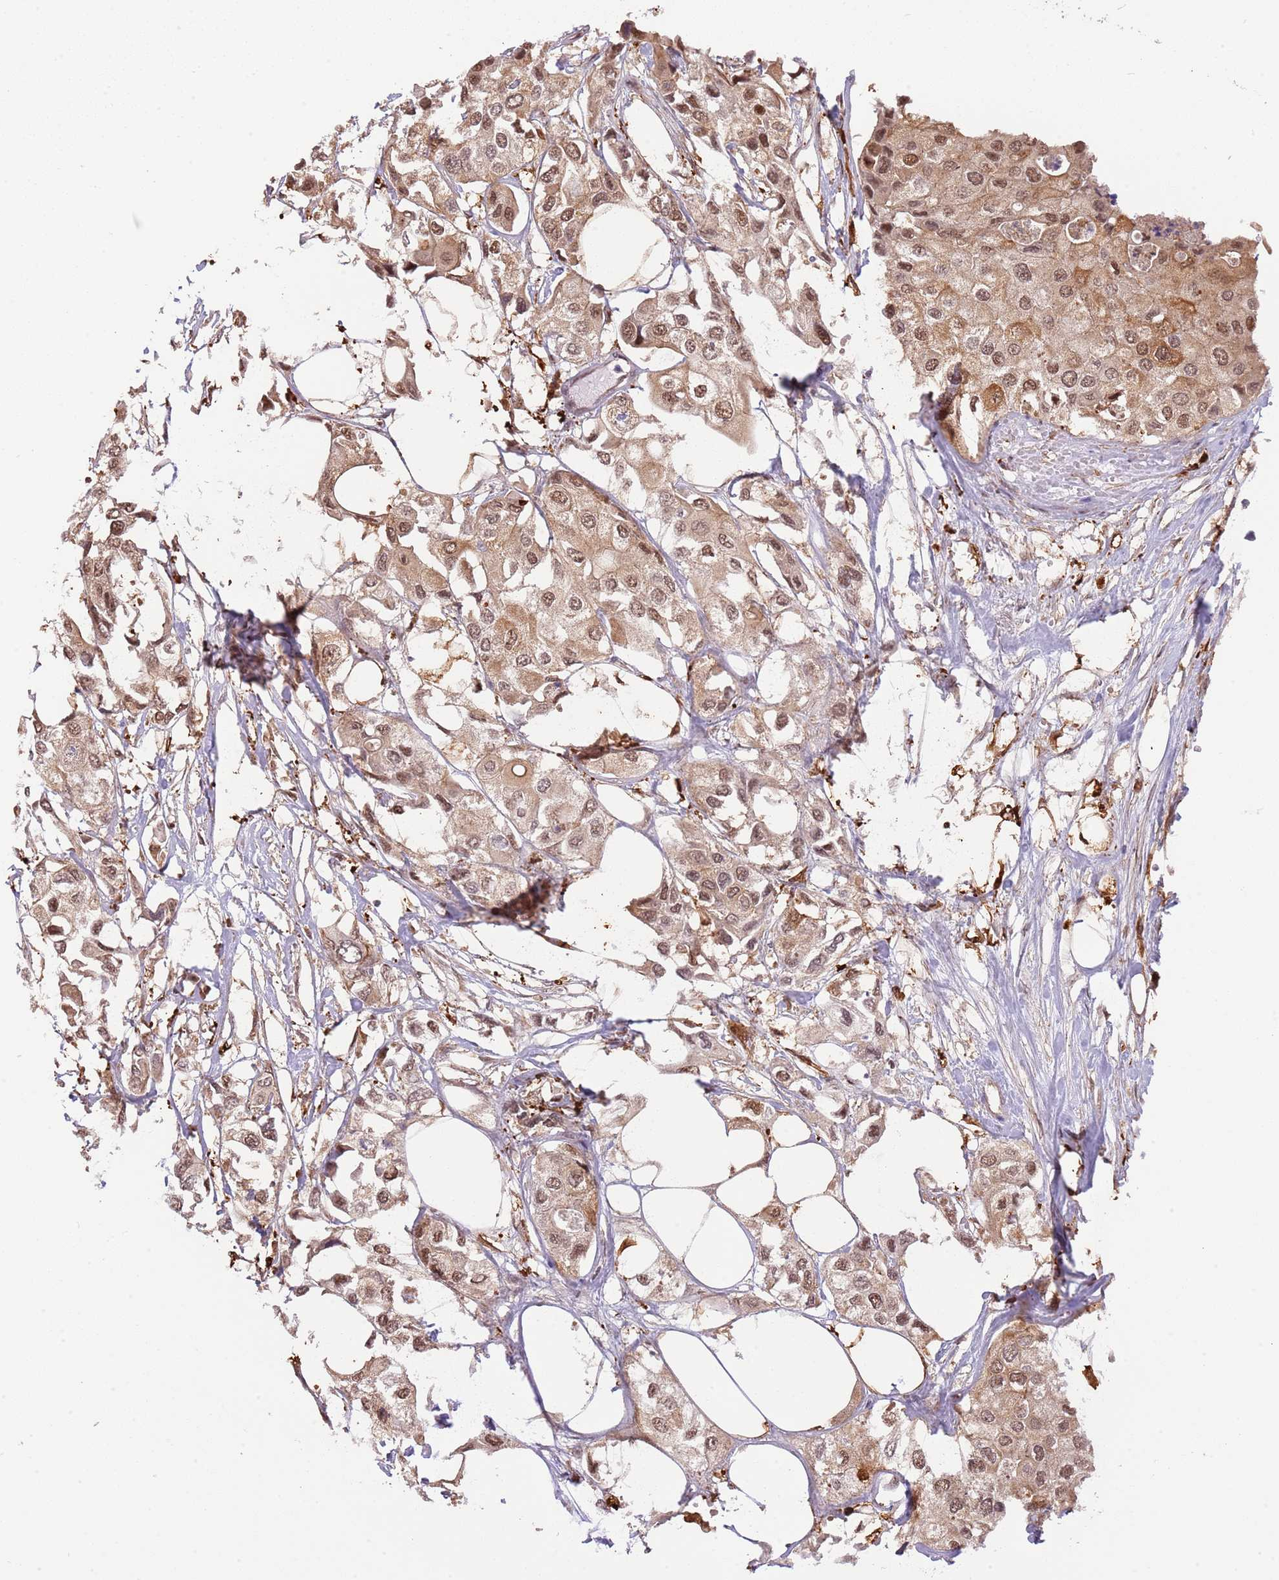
{"staining": {"intensity": "moderate", "quantity": ">75%", "location": "cytoplasmic/membranous,nuclear"}, "tissue": "urothelial cancer", "cell_type": "Tumor cells", "image_type": "cancer", "snomed": [{"axis": "morphology", "description": "Urothelial carcinoma, High grade"}, {"axis": "topography", "description": "Urinary bladder"}], "caption": "Urothelial carcinoma (high-grade) stained with immunohistochemistry (IHC) demonstrates moderate cytoplasmic/membranous and nuclear expression in about >75% of tumor cells. (Brightfield microscopy of DAB IHC at high magnification).", "gene": "PLSCR5", "patient": {"sex": "male", "age": 64}}